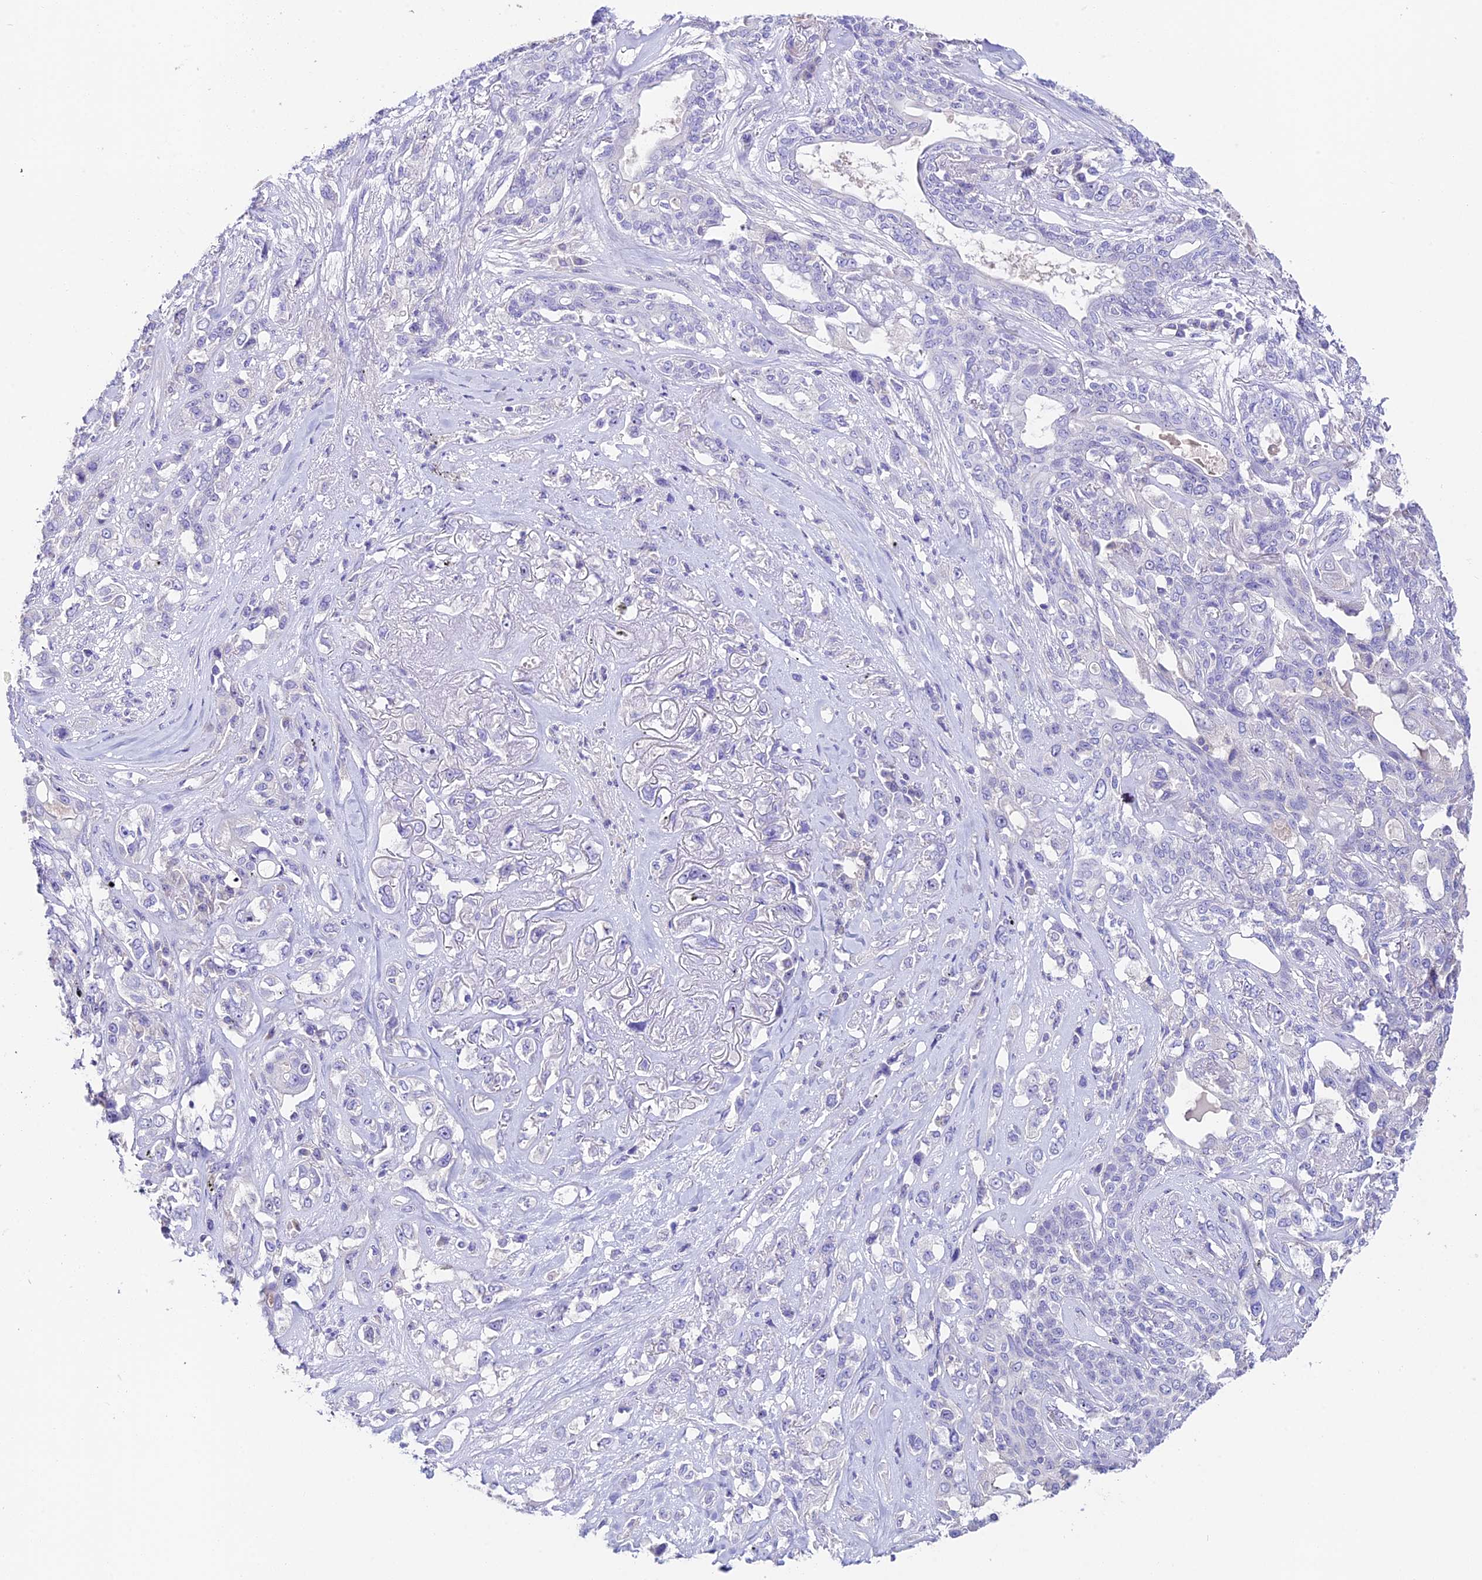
{"staining": {"intensity": "negative", "quantity": "none", "location": "none"}, "tissue": "lung cancer", "cell_type": "Tumor cells", "image_type": "cancer", "snomed": [{"axis": "morphology", "description": "Squamous cell carcinoma, NOS"}, {"axis": "topography", "description": "Lung"}], "caption": "The photomicrograph displays no significant positivity in tumor cells of lung squamous cell carcinoma. (DAB IHC visualized using brightfield microscopy, high magnification).", "gene": "DUSP29", "patient": {"sex": "female", "age": 70}}